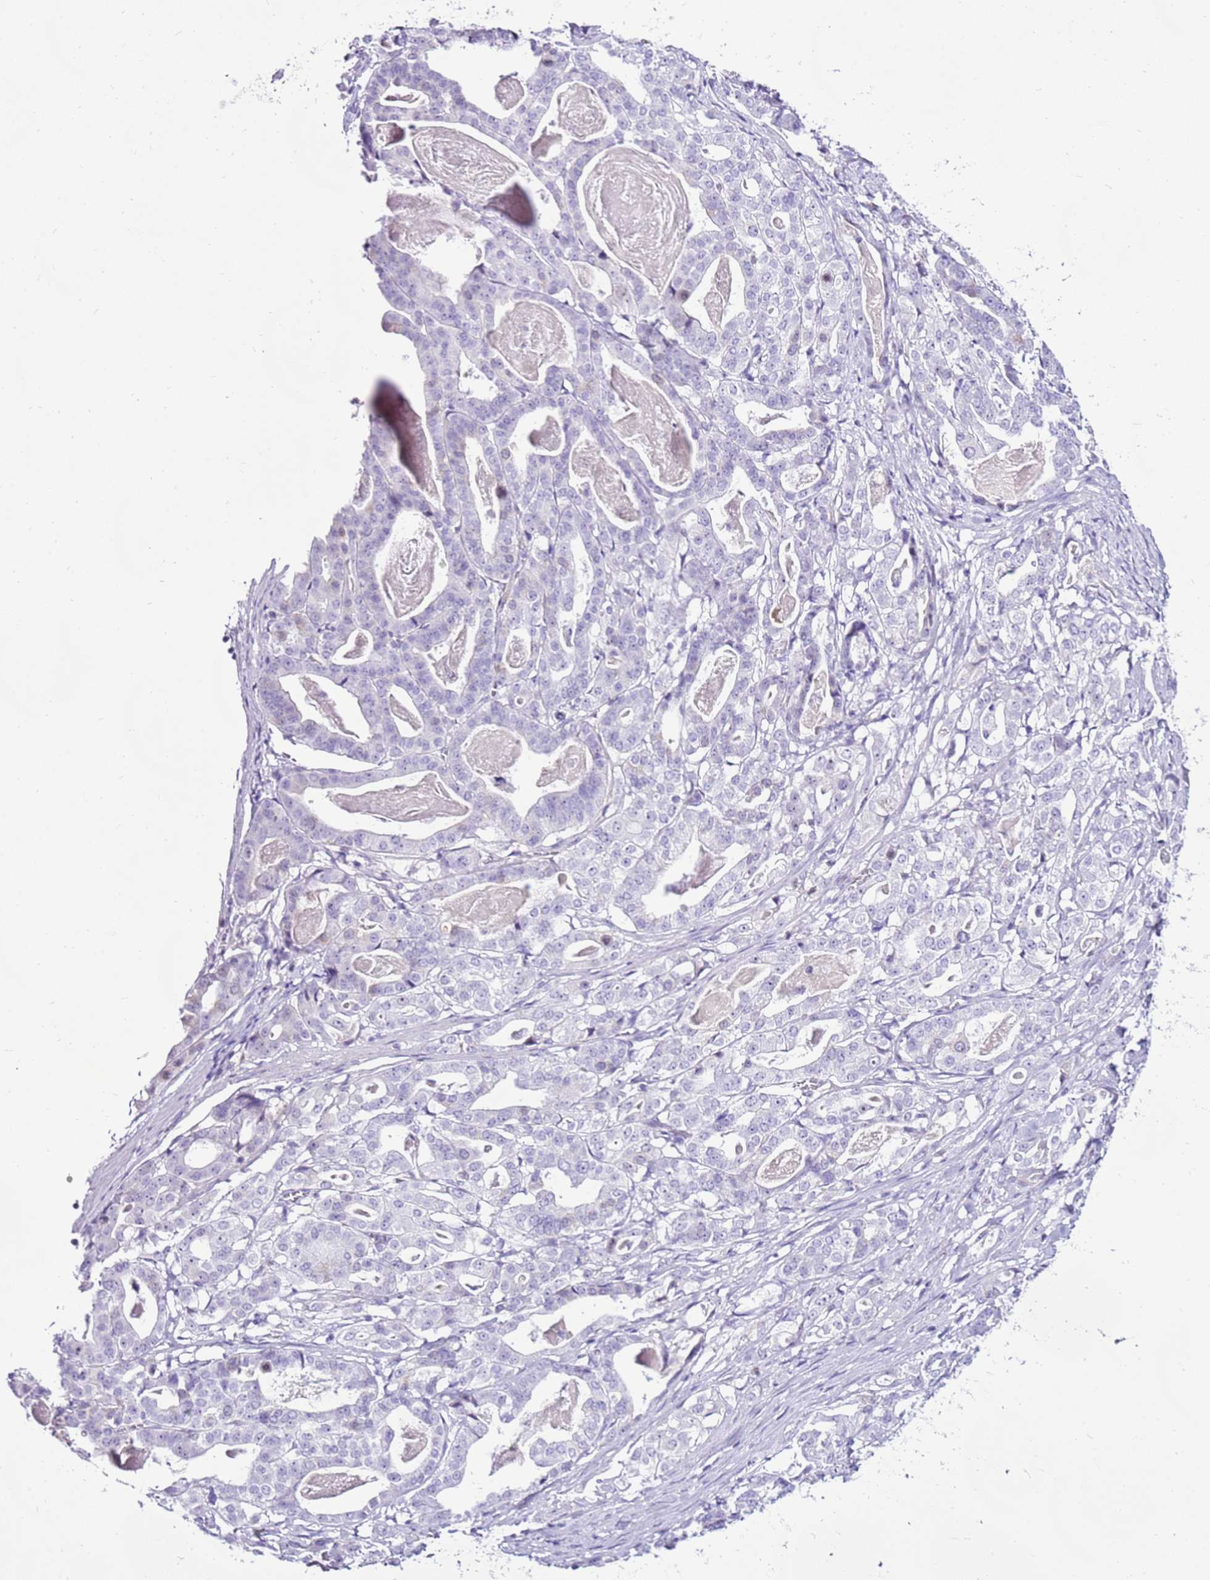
{"staining": {"intensity": "negative", "quantity": "none", "location": "none"}, "tissue": "stomach cancer", "cell_type": "Tumor cells", "image_type": "cancer", "snomed": [{"axis": "morphology", "description": "Adenocarcinoma, NOS"}, {"axis": "topography", "description": "Stomach"}], "caption": "The photomicrograph demonstrates no significant positivity in tumor cells of stomach cancer (adenocarcinoma).", "gene": "SPC25", "patient": {"sex": "male", "age": 48}}